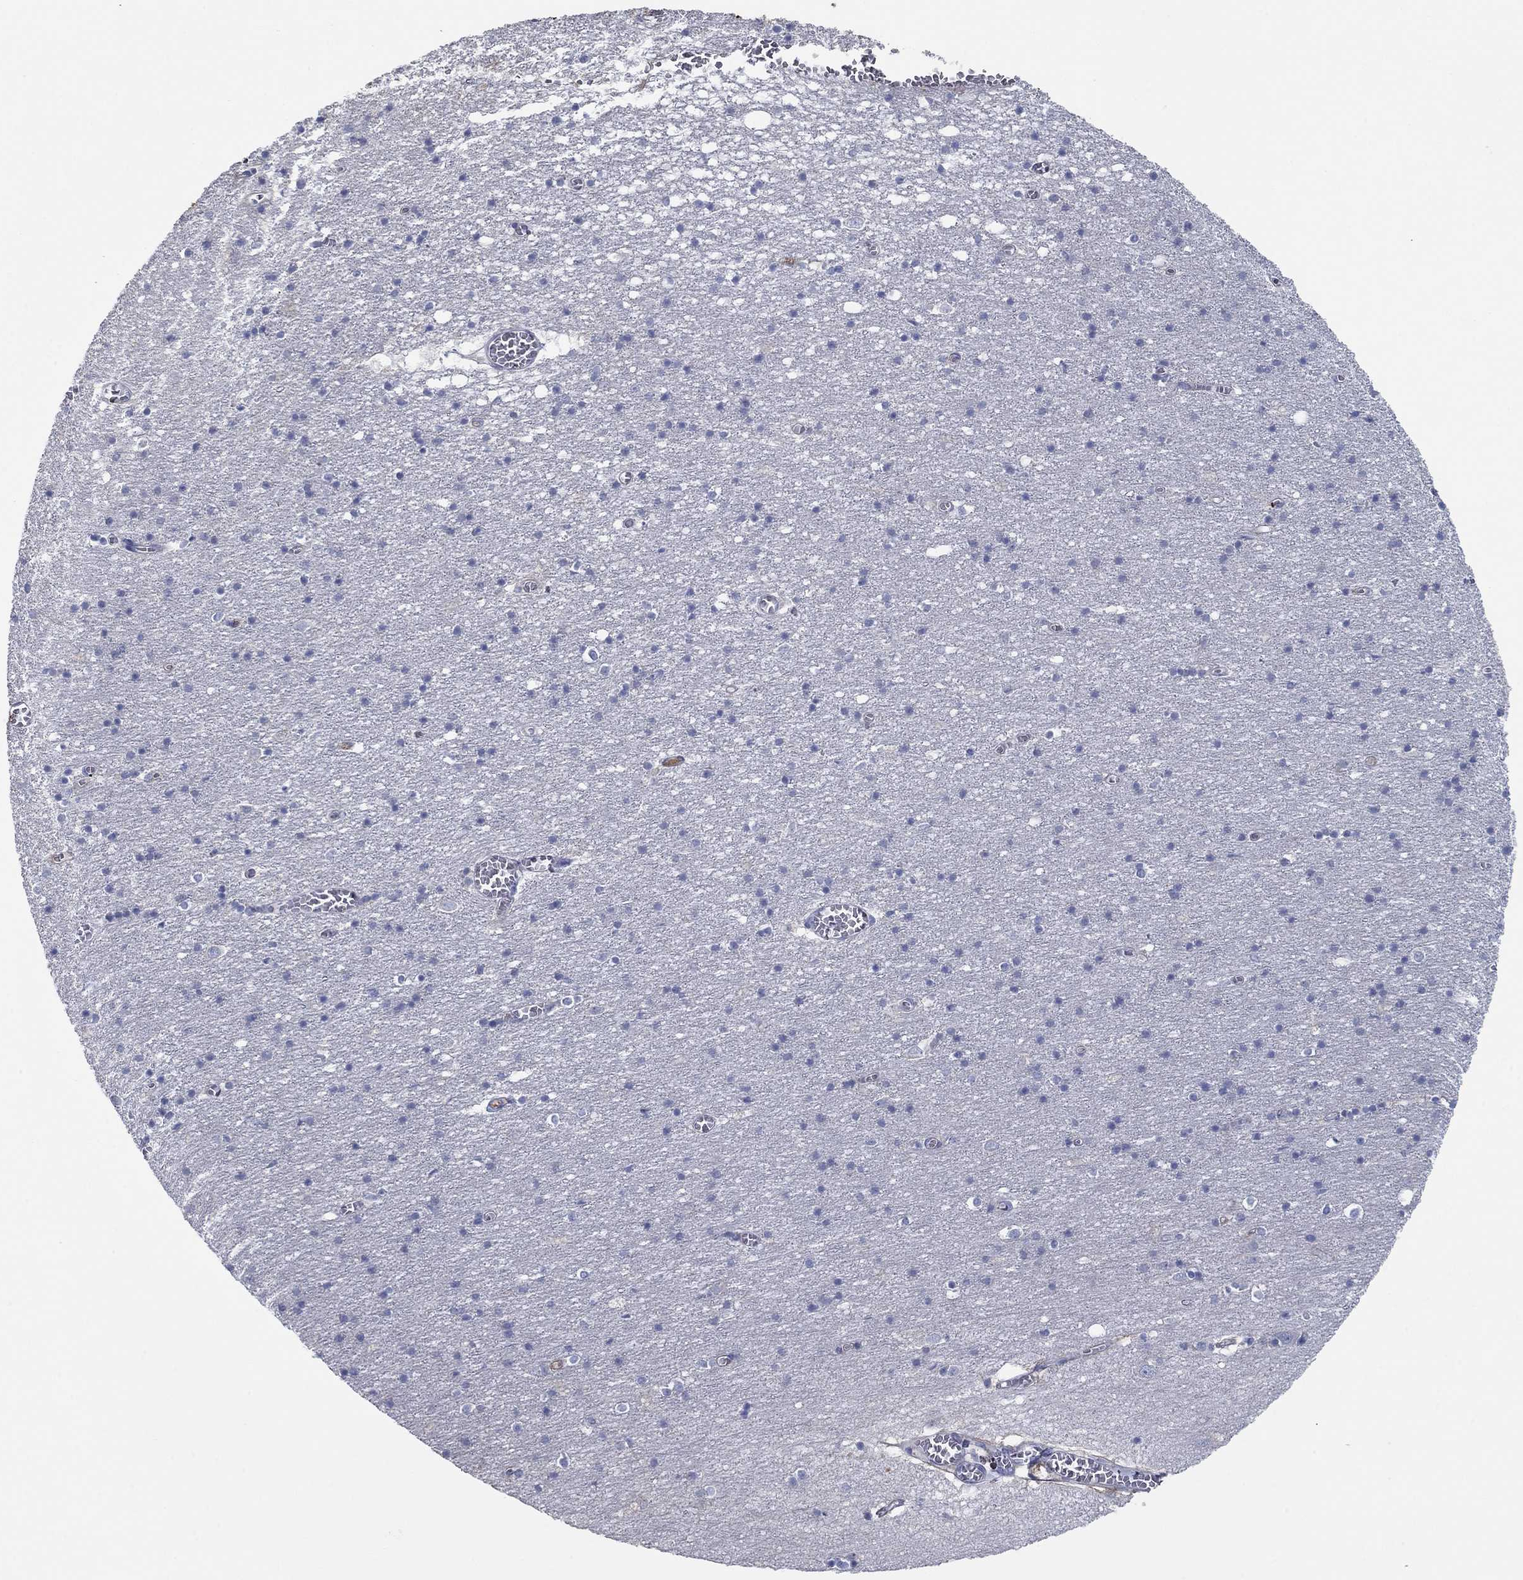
{"staining": {"intensity": "negative", "quantity": "none", "location": "none"}, "tissue": "cerebral cortex", "cell_type": "Endothelial cells", "image_type": "normal", "snomed": [{"axis": "morphology", "description": "Normal tissue, NOS"}, {"axis": "topography", "description": "Cerebral cortex"}], "caption": "This photomicrograph is of normal cerebral cortex stained with immunohistochemistry (IHC) to label a protein in brown with the nuclei are counter-stained blue. There is no staining in endothelial cells.", "gene": "APOC3", "patient": {"sex": "male", "age": 70}}